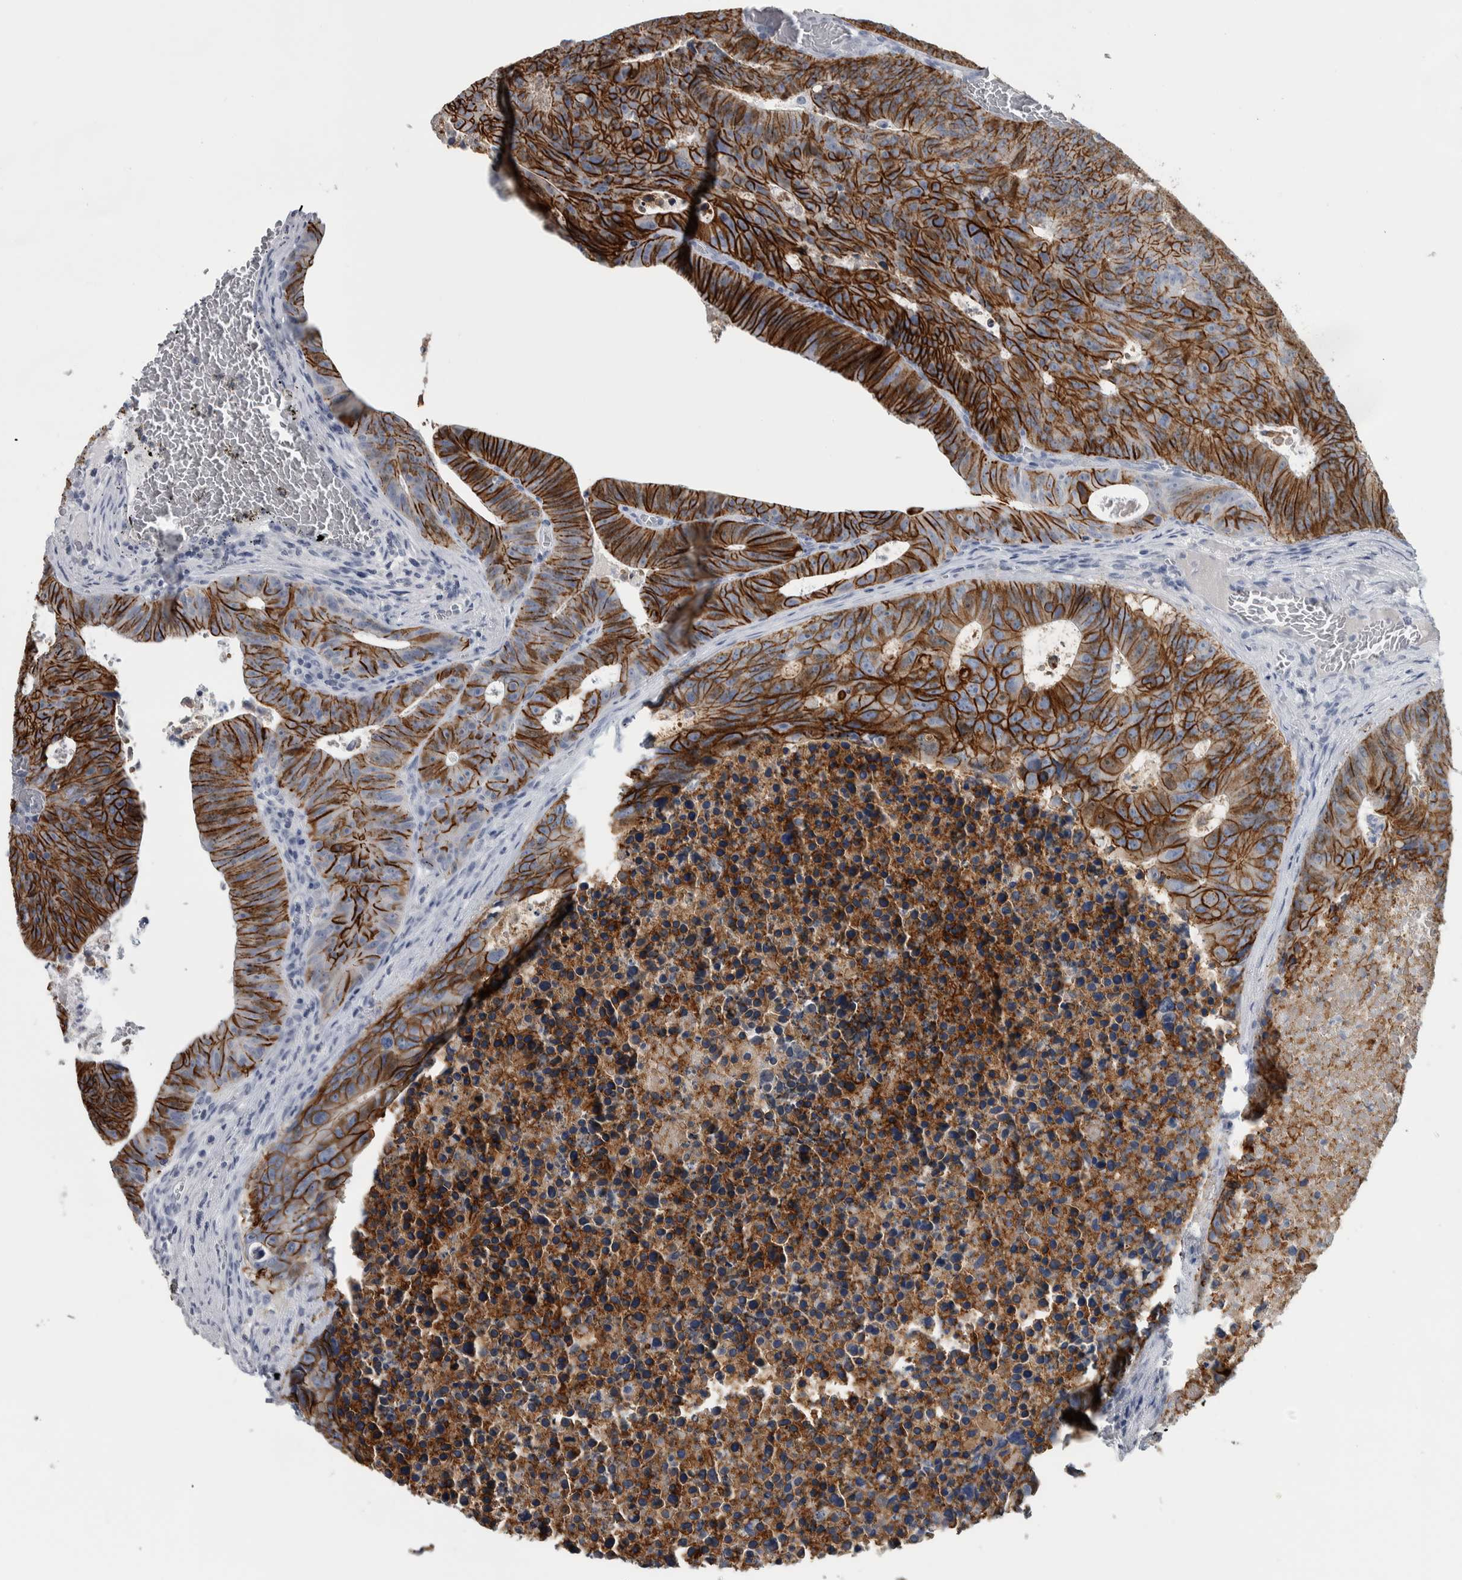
{"staining": {"intensity": "strong", "quantity": ">75%", "location": "cytoplasmic/membranous"}, "tissue": "colorectal cancer", "cell_type": "Tumor cells", "image_type": "cancer", "snomed": [{"axis": "morphology", "description": "Adenocarcinoma, NOS"}, {"axis": "topography", "description": "Colon"}], "caption": "Colorectal cancer was stained to show a protein in brown. There is high levels of strong cytoplasmic/membranous positivity in about >75% of tumor cells.", "gene": "CDH17", "patient": {"sex": "male", "age": 87}}